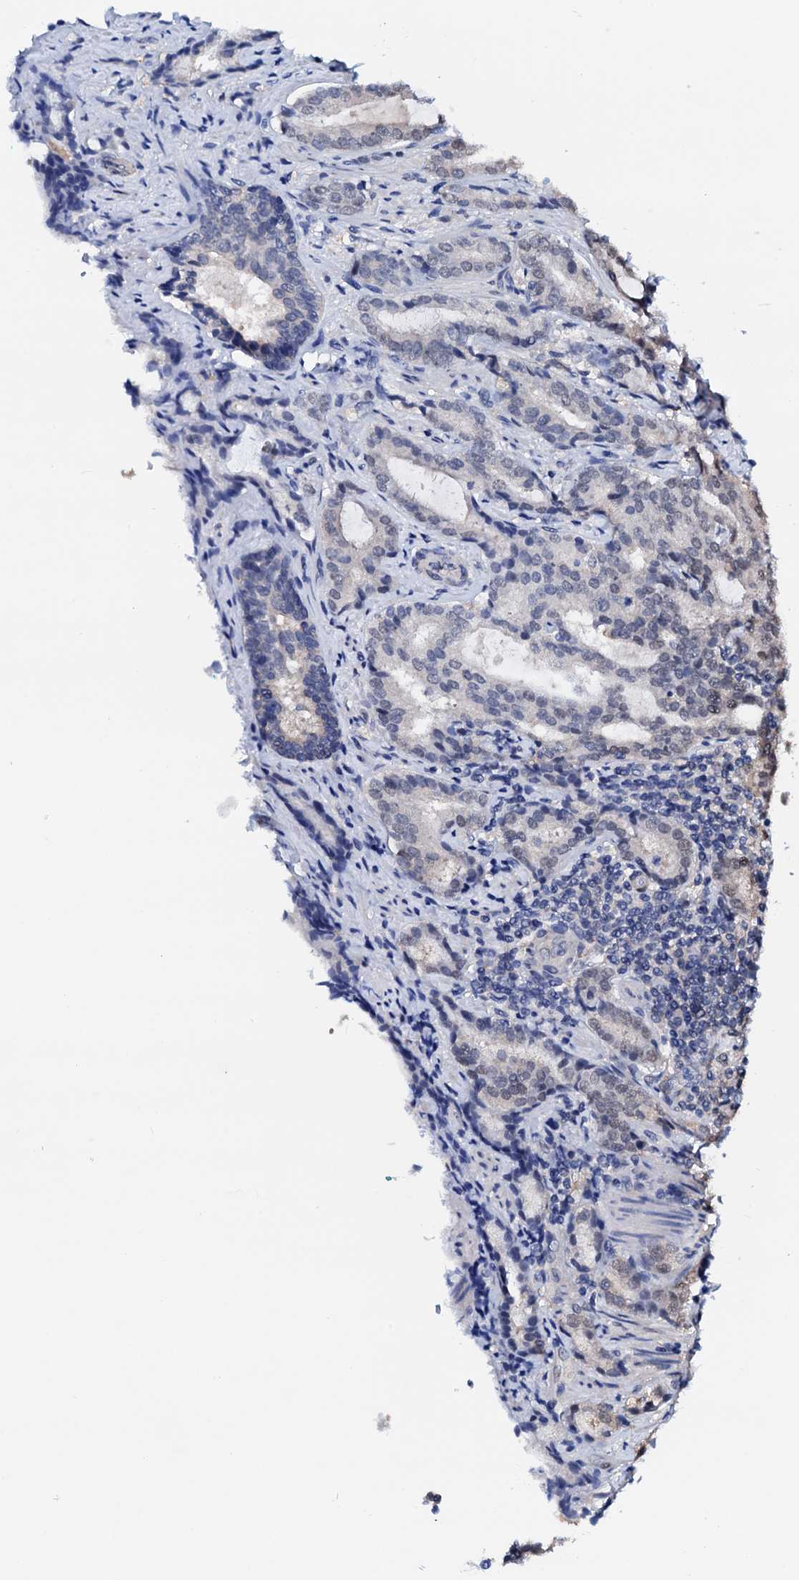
{"staining": {"intensity": "weak", "quantity": "<25%", "location": "nuclear"}, "tissue": "prostate cancer", "cell_type": "Tumor cells", "image_type": "cancer", "snomed": [{"axis": "morphology", "description": "Adenocarcinoma, High grade"}, {"axis": "topography", "description": "Prostate"}], "caption": "This is an immunohistochemistry (IHC) micrograph of prostate cancer (high-grade adenocarcinoma). There is no staining in tumor cells.", "gene": "CSN2", "patient": {"sex": "male", "age": 63}}